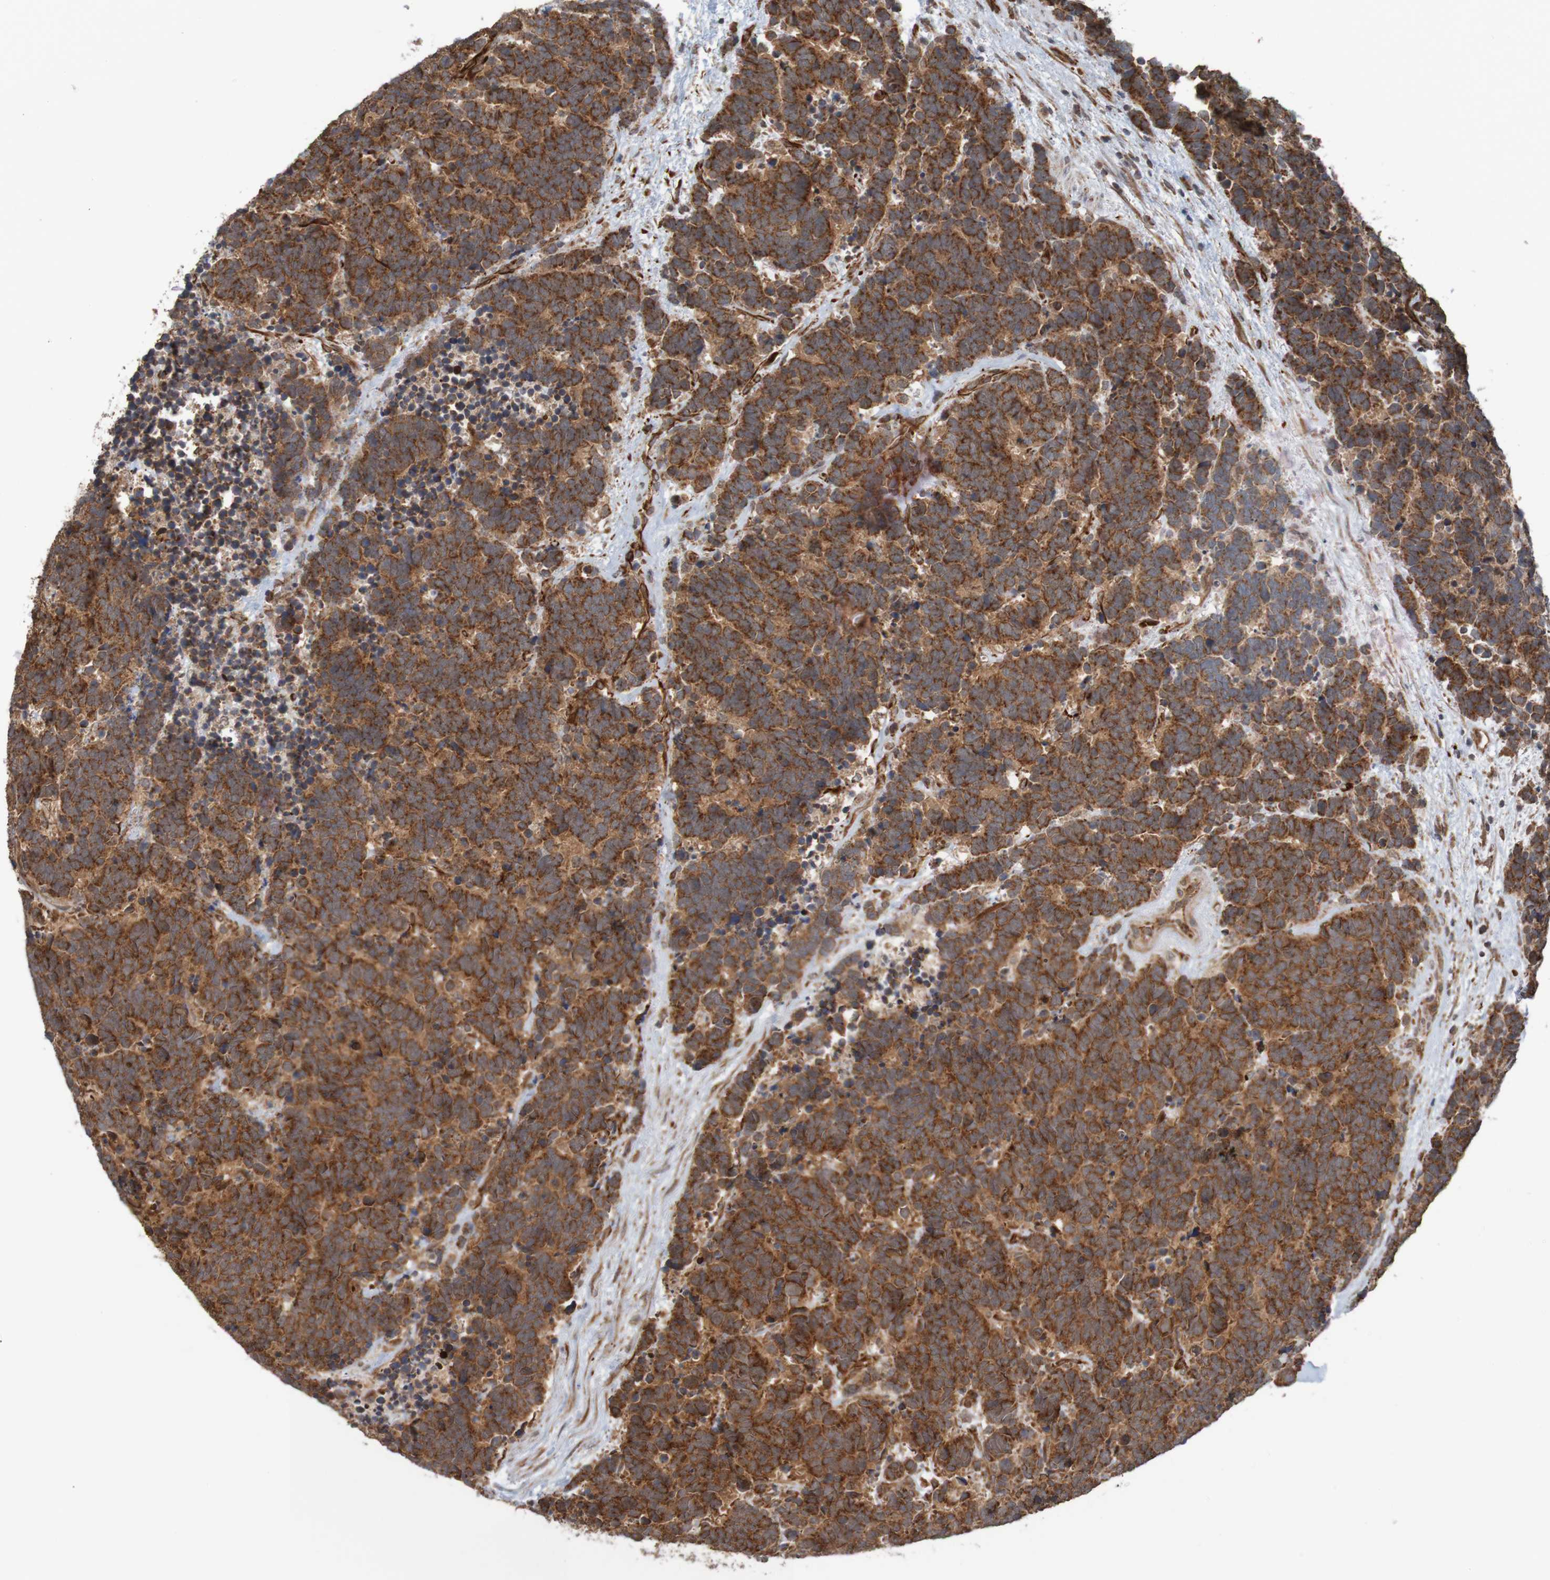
{"staining": {"intensity": "strong", "quantity": ">75%", "location": "cytoplasmic/membranous"}, "tissue": "carcinoid", "cell_type": "Tumor cells", "image_type": "cancer", "snomed": [{"axis": "morphology", "description": "Carcinoma, NOS"}, {"axis": "morphology", "description": "Carcinoid, malignant, NOS"}, {"axis": "topography", "description": "Urinary bladder"}], "caption": "This is an image of IHC staining of carcinoma, which shows strong expression in the cytoplasmic/membranous of tumor cells.", "gene": "MRPL52", "patient": {"sex": "male", "age": 57}}